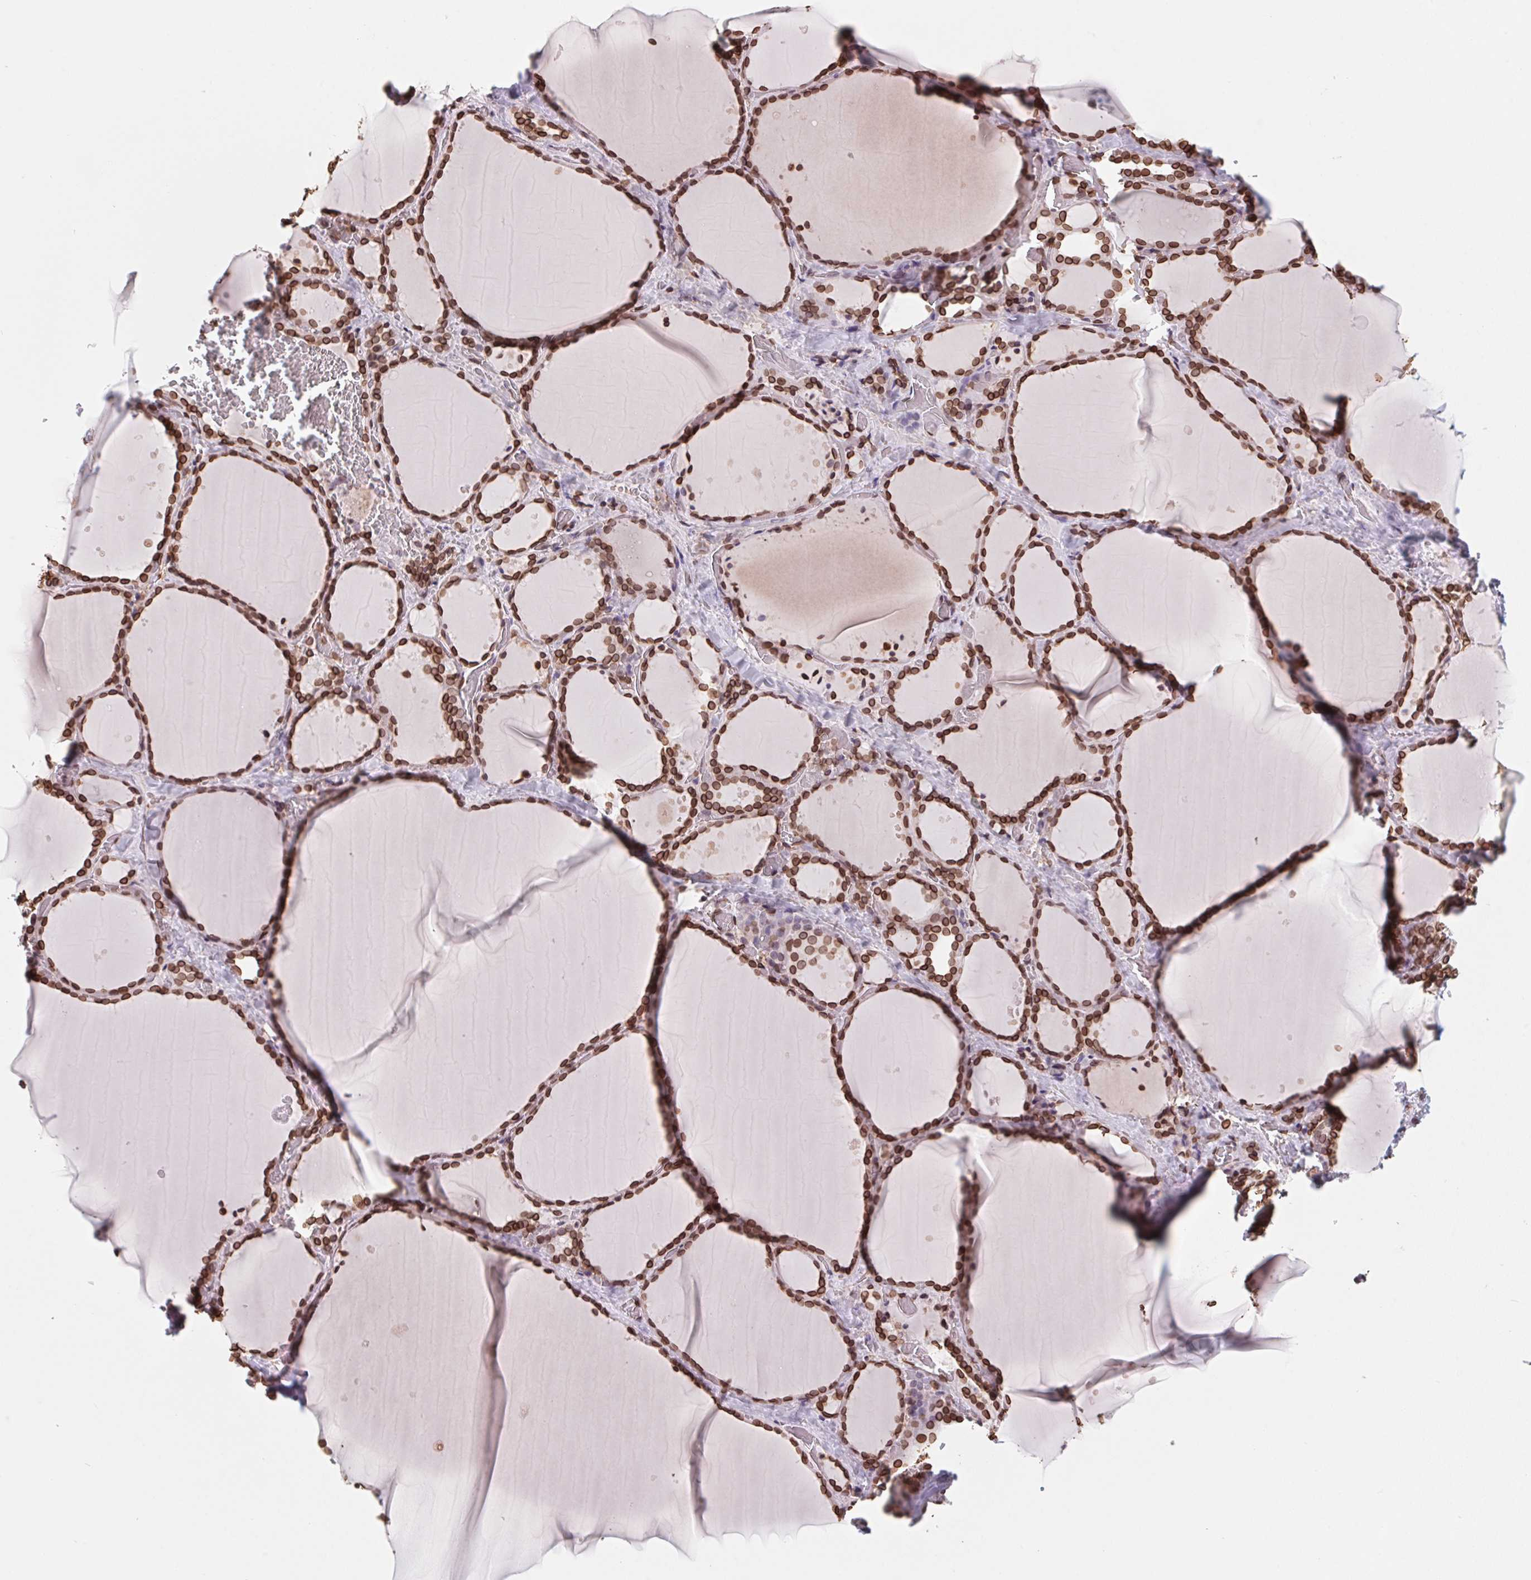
{"staining": {"intensity": "strong", "quantity": ">75%", "location": "cytoplasmic/membranous,nuclear"}, "tissue": "thyroid gland", "cell_type": "Glandular cells", "image_type": "normal", "snomed": [{"axis": "morphology", "description": "Normal tissue, NOS"}, {"axis": "topography", "description": "Thyroid gland"}], "caption": "Protein positivity by IHC exhibits strong cytoplasmic/membranous,nuclear positivity in approximately >75% of glandular cells in benign thyroid gland. (IHC, brightfield microscopy, high magnification).", "gene": "LMNB2", "patient": {"sex": "female", "age": 36}}